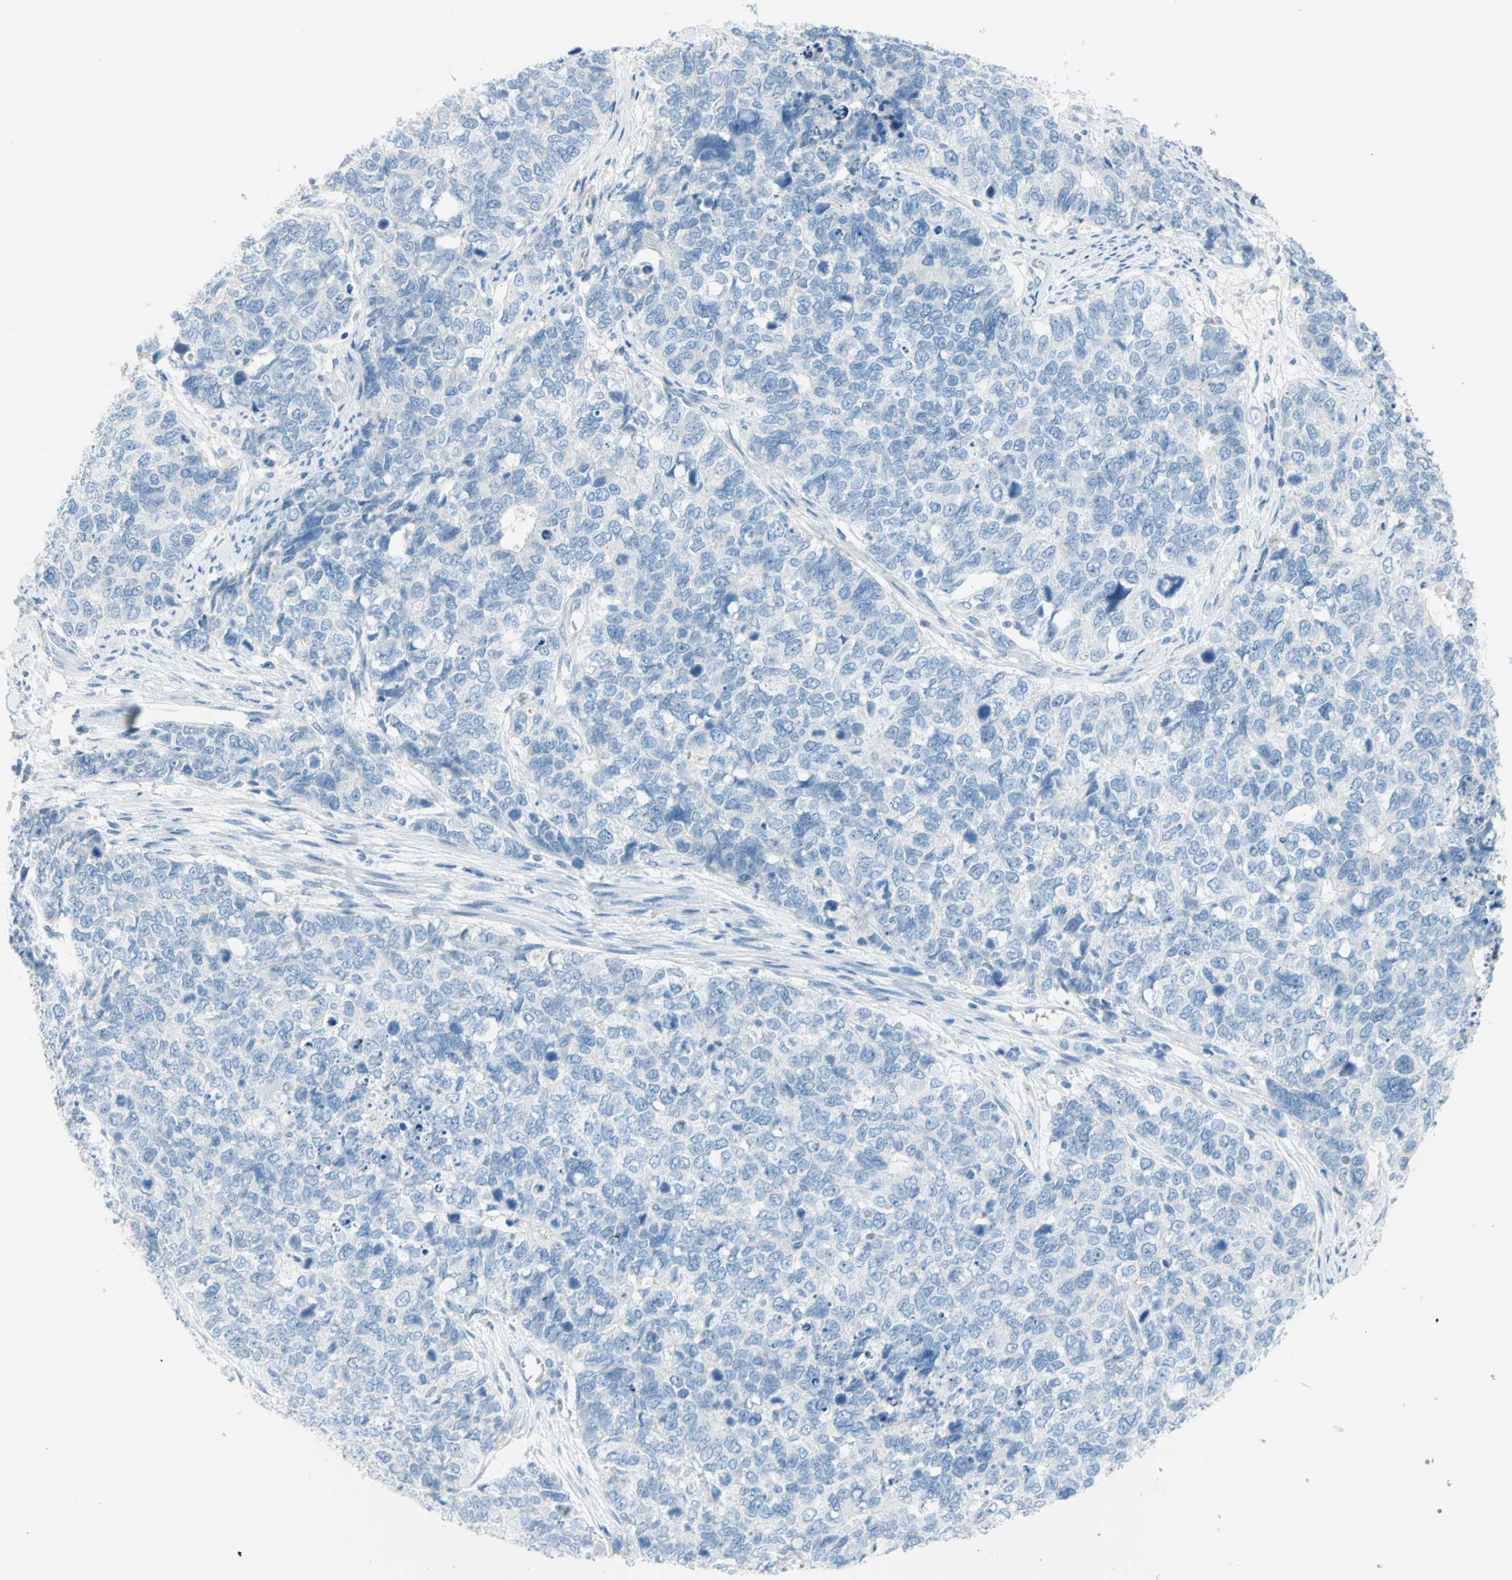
{"staining": {"intensity": "negative", "quantity": "none", "location": "none"}, "tissue": "cervical cancer", "cell_type": "Tumor cells", "image_type": "cancer", "snomed": [{"axis": "morphology", "description": "Squamous cell carcinoma, NOS"}, {"axis": "topography", "description": "Cervix"}], "caption": "Tumor cells are negative for brown protein staining in cervical cancer (squamous cell carcinoma).", "gene": "DCT", "patient": {"sex": "female", "age": 63}}